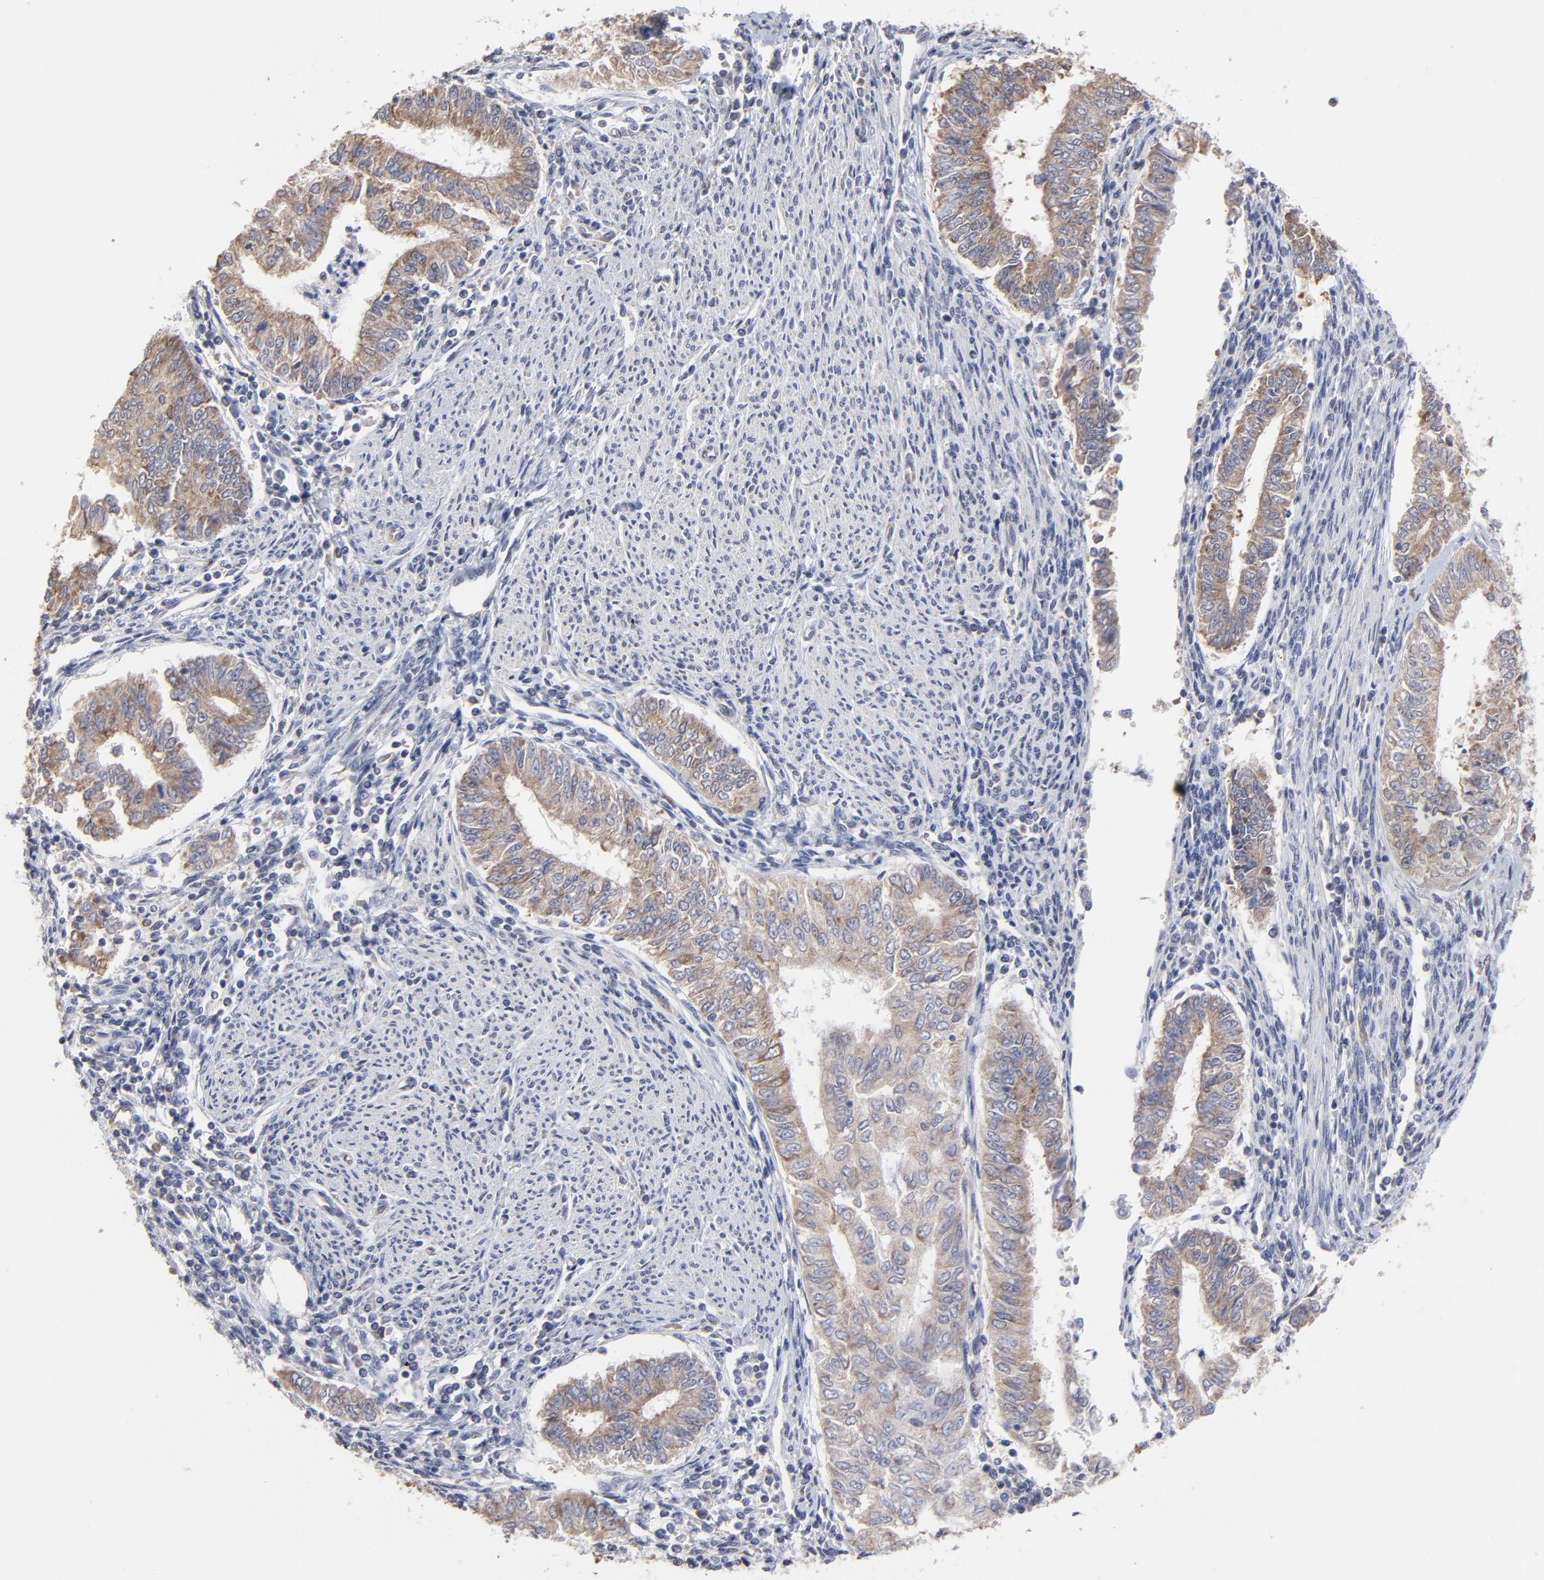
{"staining": {"intensity": "moderate", "quantity": "25%-75%", "location": "cytoplasmic/membranous"}, "tissue": "endometrial cancer", "cell_type": "Tumor cells", "image_type": "cancer", "snomed": [{"axis": "morphology", "description": "Adenocarcinoma, NOS"}, {"axis": "topography", "description": "Endometrium"}], "caption": "DAB immunohistochemical staining of endometrial cancer (adenocarcinoma) demonstrates moderate cytoplasmic/membranous protein staining in about 25%-75% of tumor cells.", "gene": "CCT2", "patient": {"sex": "female", "age": 66}}